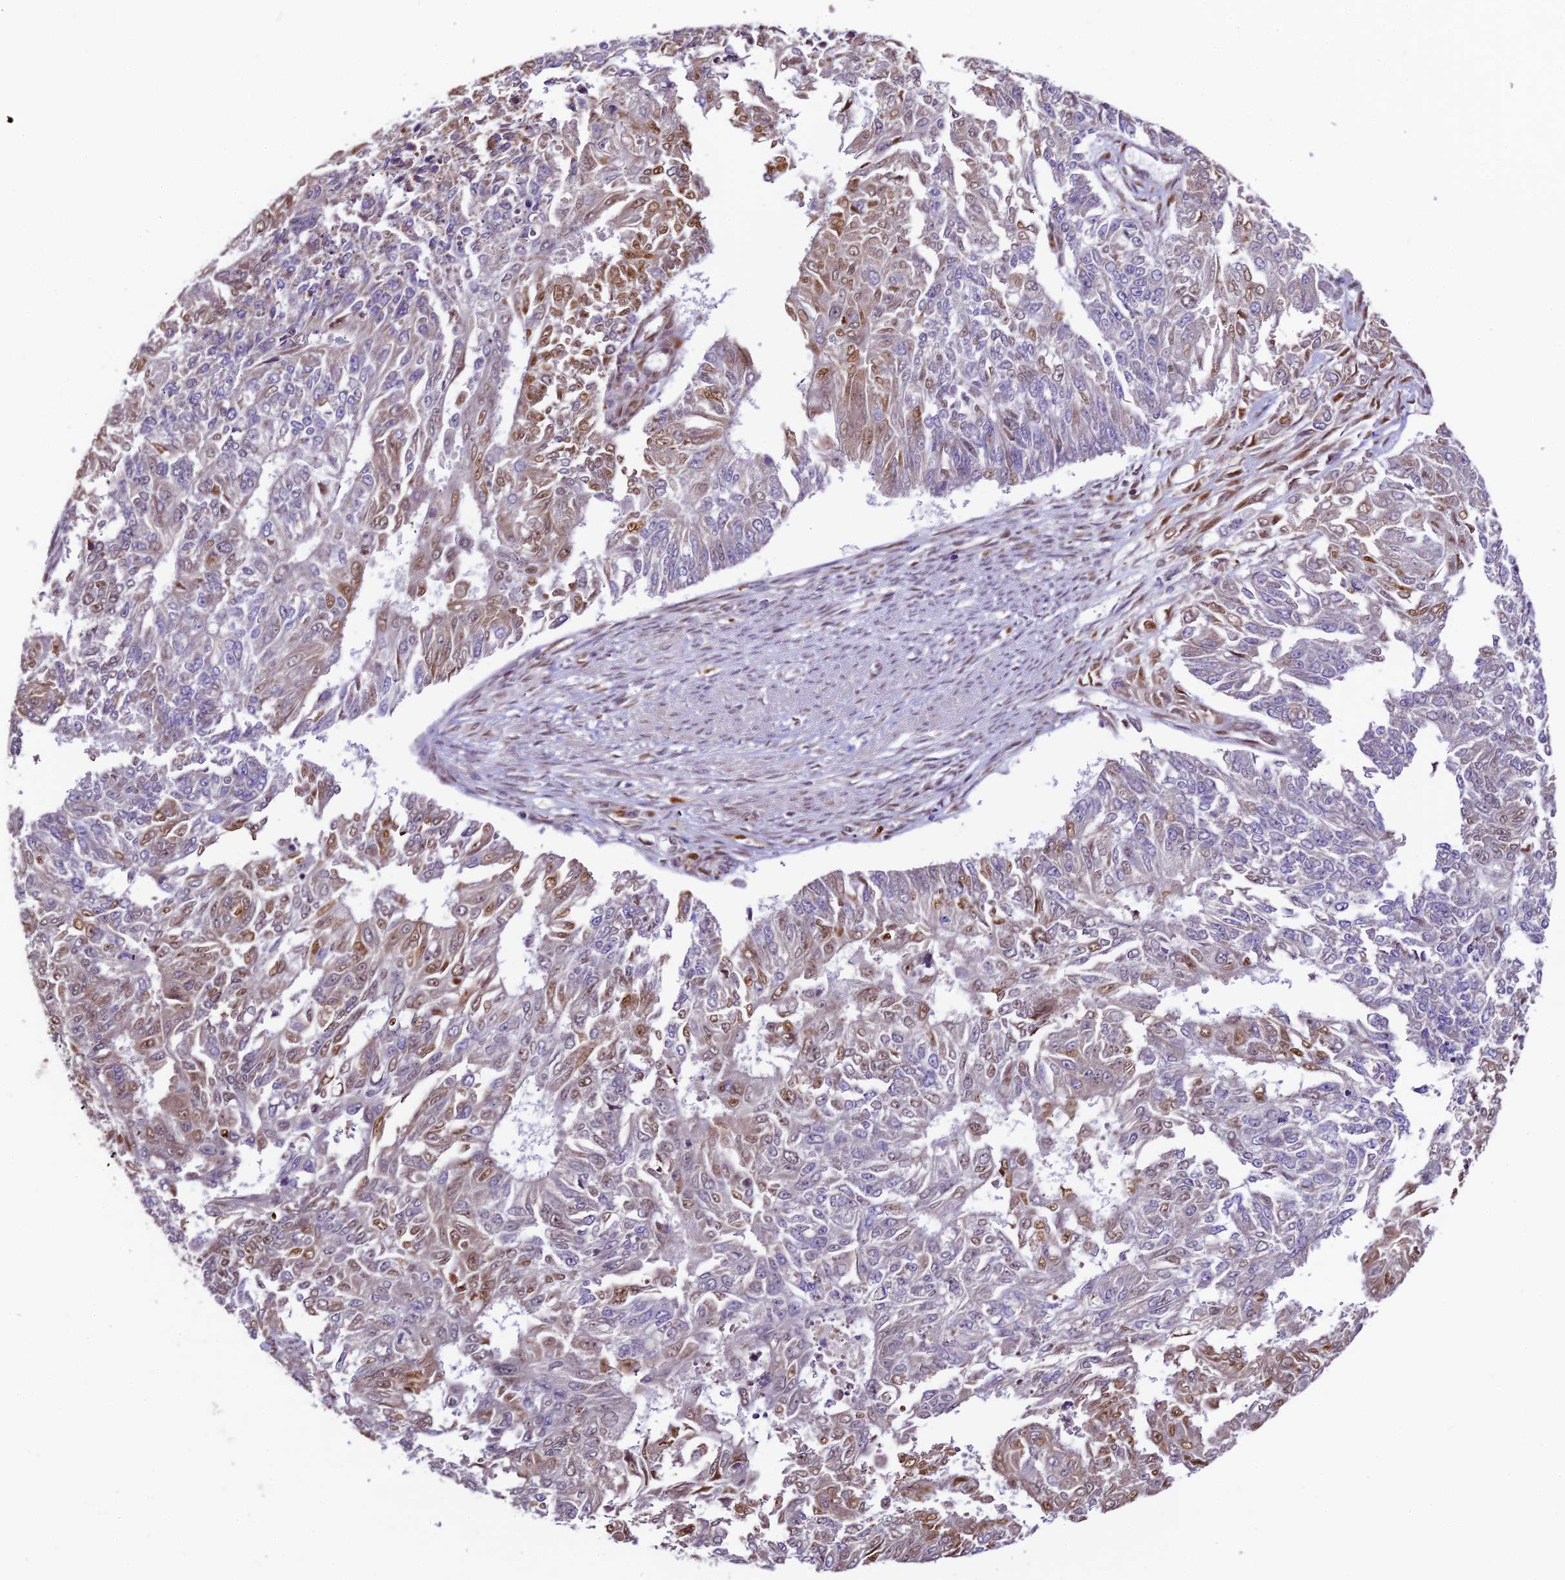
{"staining": {"intensity": "moderate", "quantity": "<25%", "location": "cytoplasmic/membranous,nuclear"}, "tissue": "endometrial cancer", "cell_type": "Tumor cells", "image_type": "cancer", "snomed": [{"axis": "morphology", "description": "Adenocarcinoma, NOS"}, {"axis": "topography", "description": "Endometrium"}], "caption": "An IHC histopathology image of neoplastic tissue is shown. Protein staining in brown labels moderate cytoplasmic/membranous and nuclear positivity in endometrial cancer within tumor cells.", "gene": "TRIM22", "patient": {"sex": "female", "age": 32}}